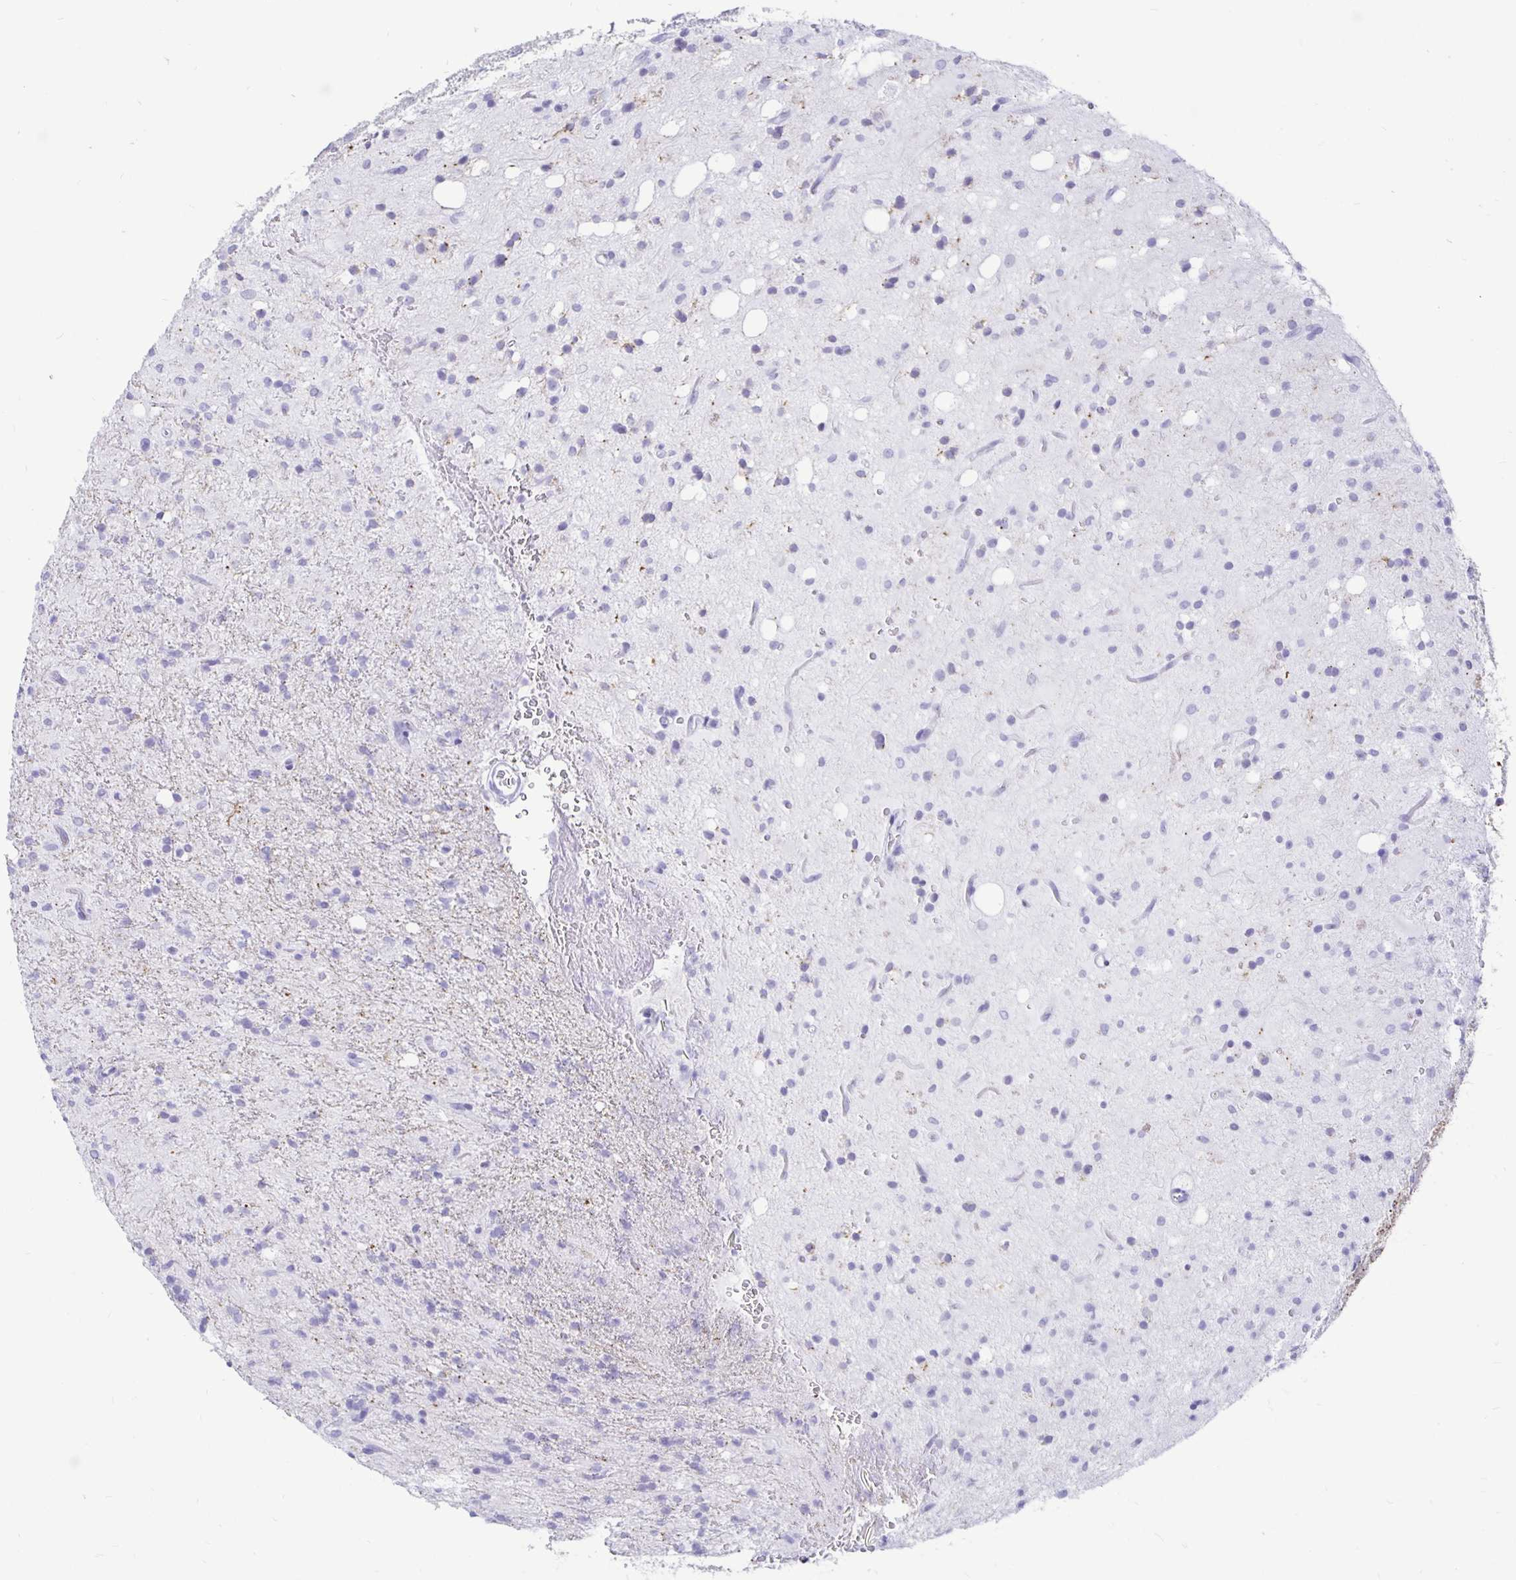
{"staining": {"intensity": "negative", "quantity": "none", "location": "none"}, "tissue": "glioma", "cell_type": "Tumor cells", "image_type": "cancer", "snomed": [{"axis": "morphology", "description": "Glioma, malignant, Low grade"}, {"axis": "topography", "description": "Brain"}], "caption": "High power microscopy photomicrograph of an IHC micrograph of glioma, revealing no significant positivity in tumor cells.", "gene": "TIMP1", "patient": {"sex": "female", "age": 33}}